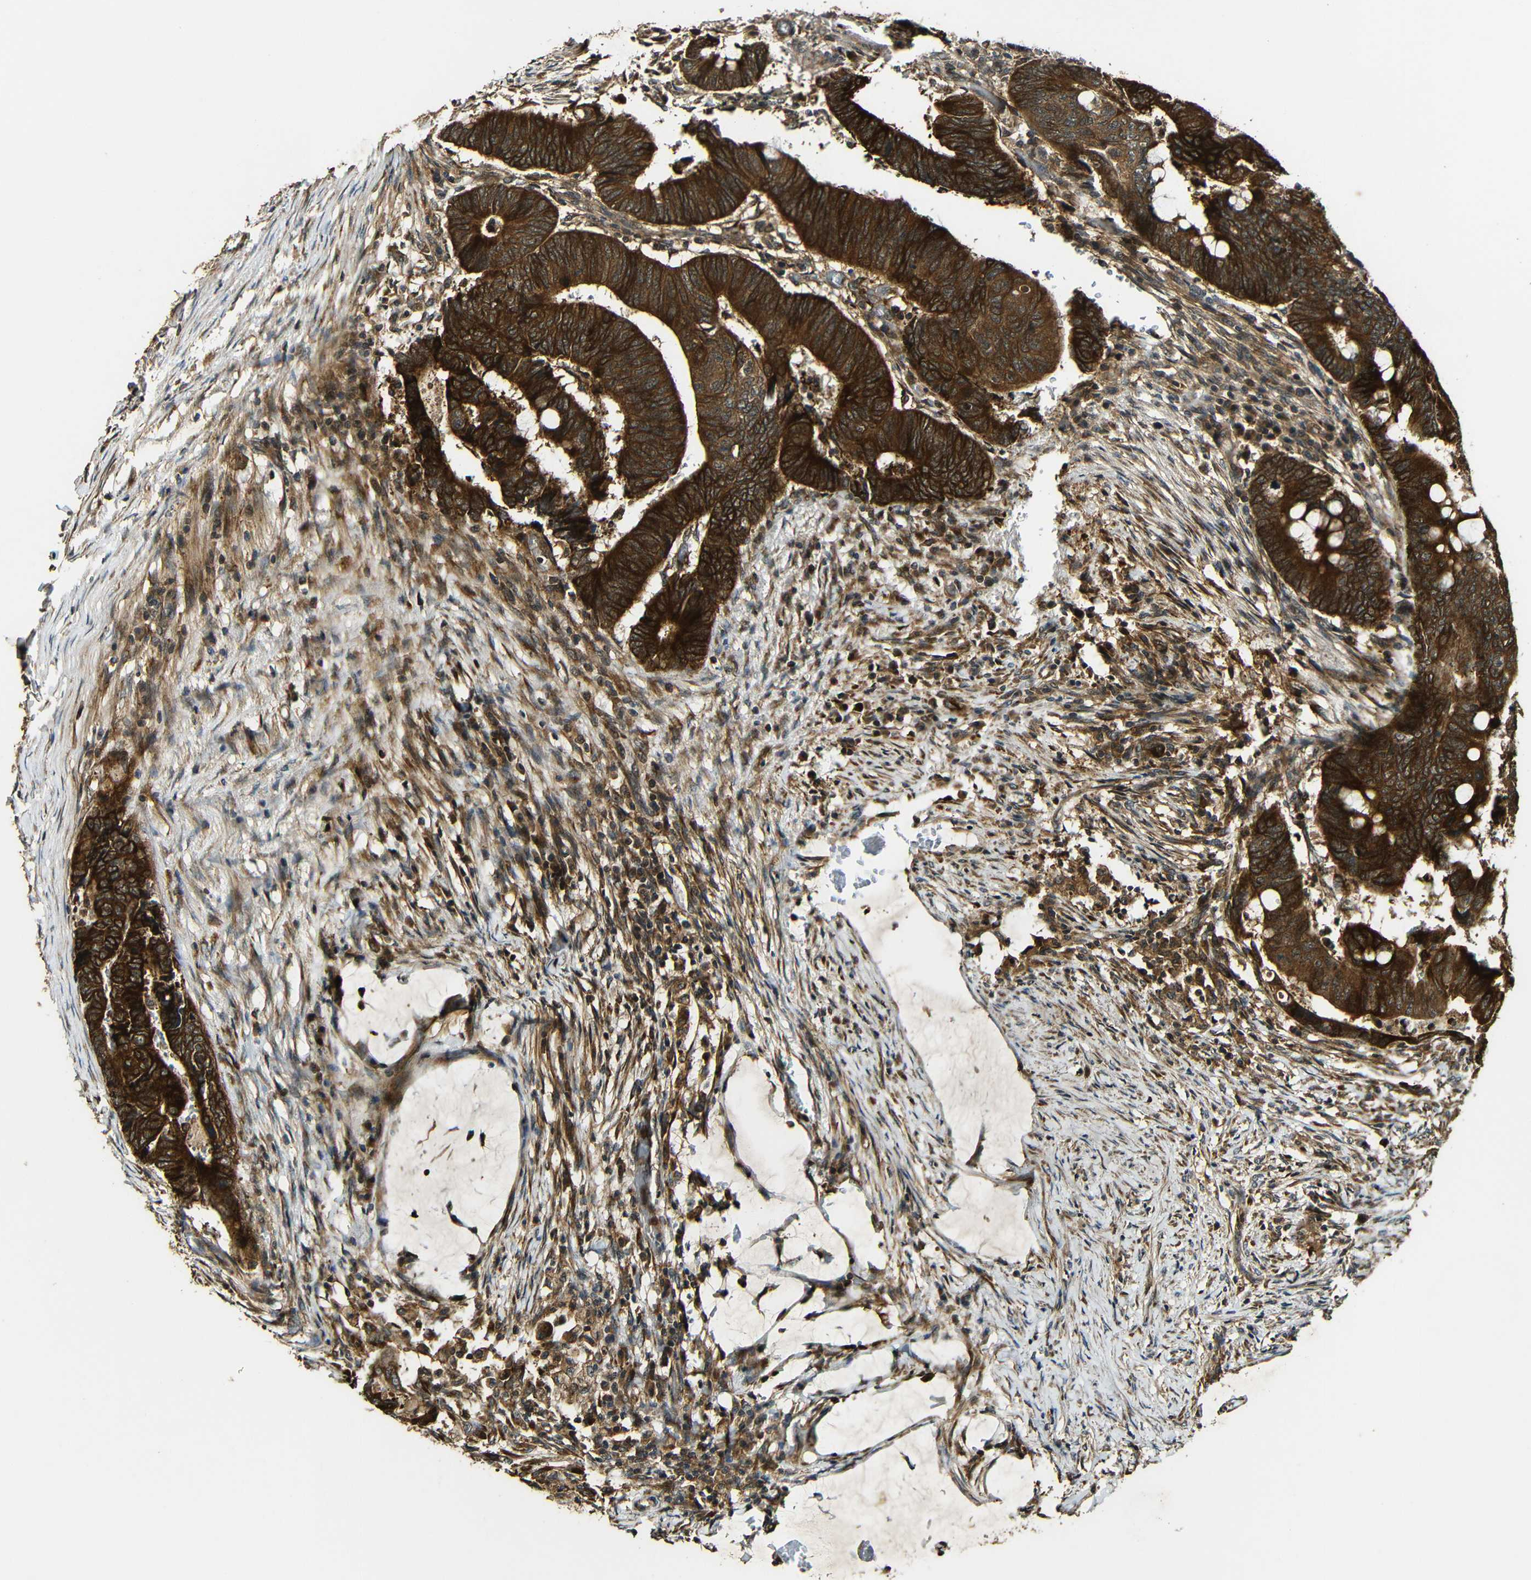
{"staining": {"intensity": "strong", "quantity": ">75%", "location": "cytoplasmic/membranous"}, "tissue": "colorectal cancer", "cell_type": "Tumor cells", "image_type": "cancer", "snomed": [{"axis": "morphology", "description": "Normal tissue, NOS"}, {"axis": "morphology", "description": "Adenocarcinoma, NOS"}, {"axis": "topography", "description": "Rectum"}, {"axis": "topography", "description": "Peripheral nerve tissue"}], "caption": "This photomicrograph demonstrates immunohistochemistry staining of human colorectal cancer (adenocarcinoma), with high strong cytoplasmic/membranous staining in about >75% of tumor cells.", "gene": "CASP8", "patient": {"sex": "male", "age": 92}}